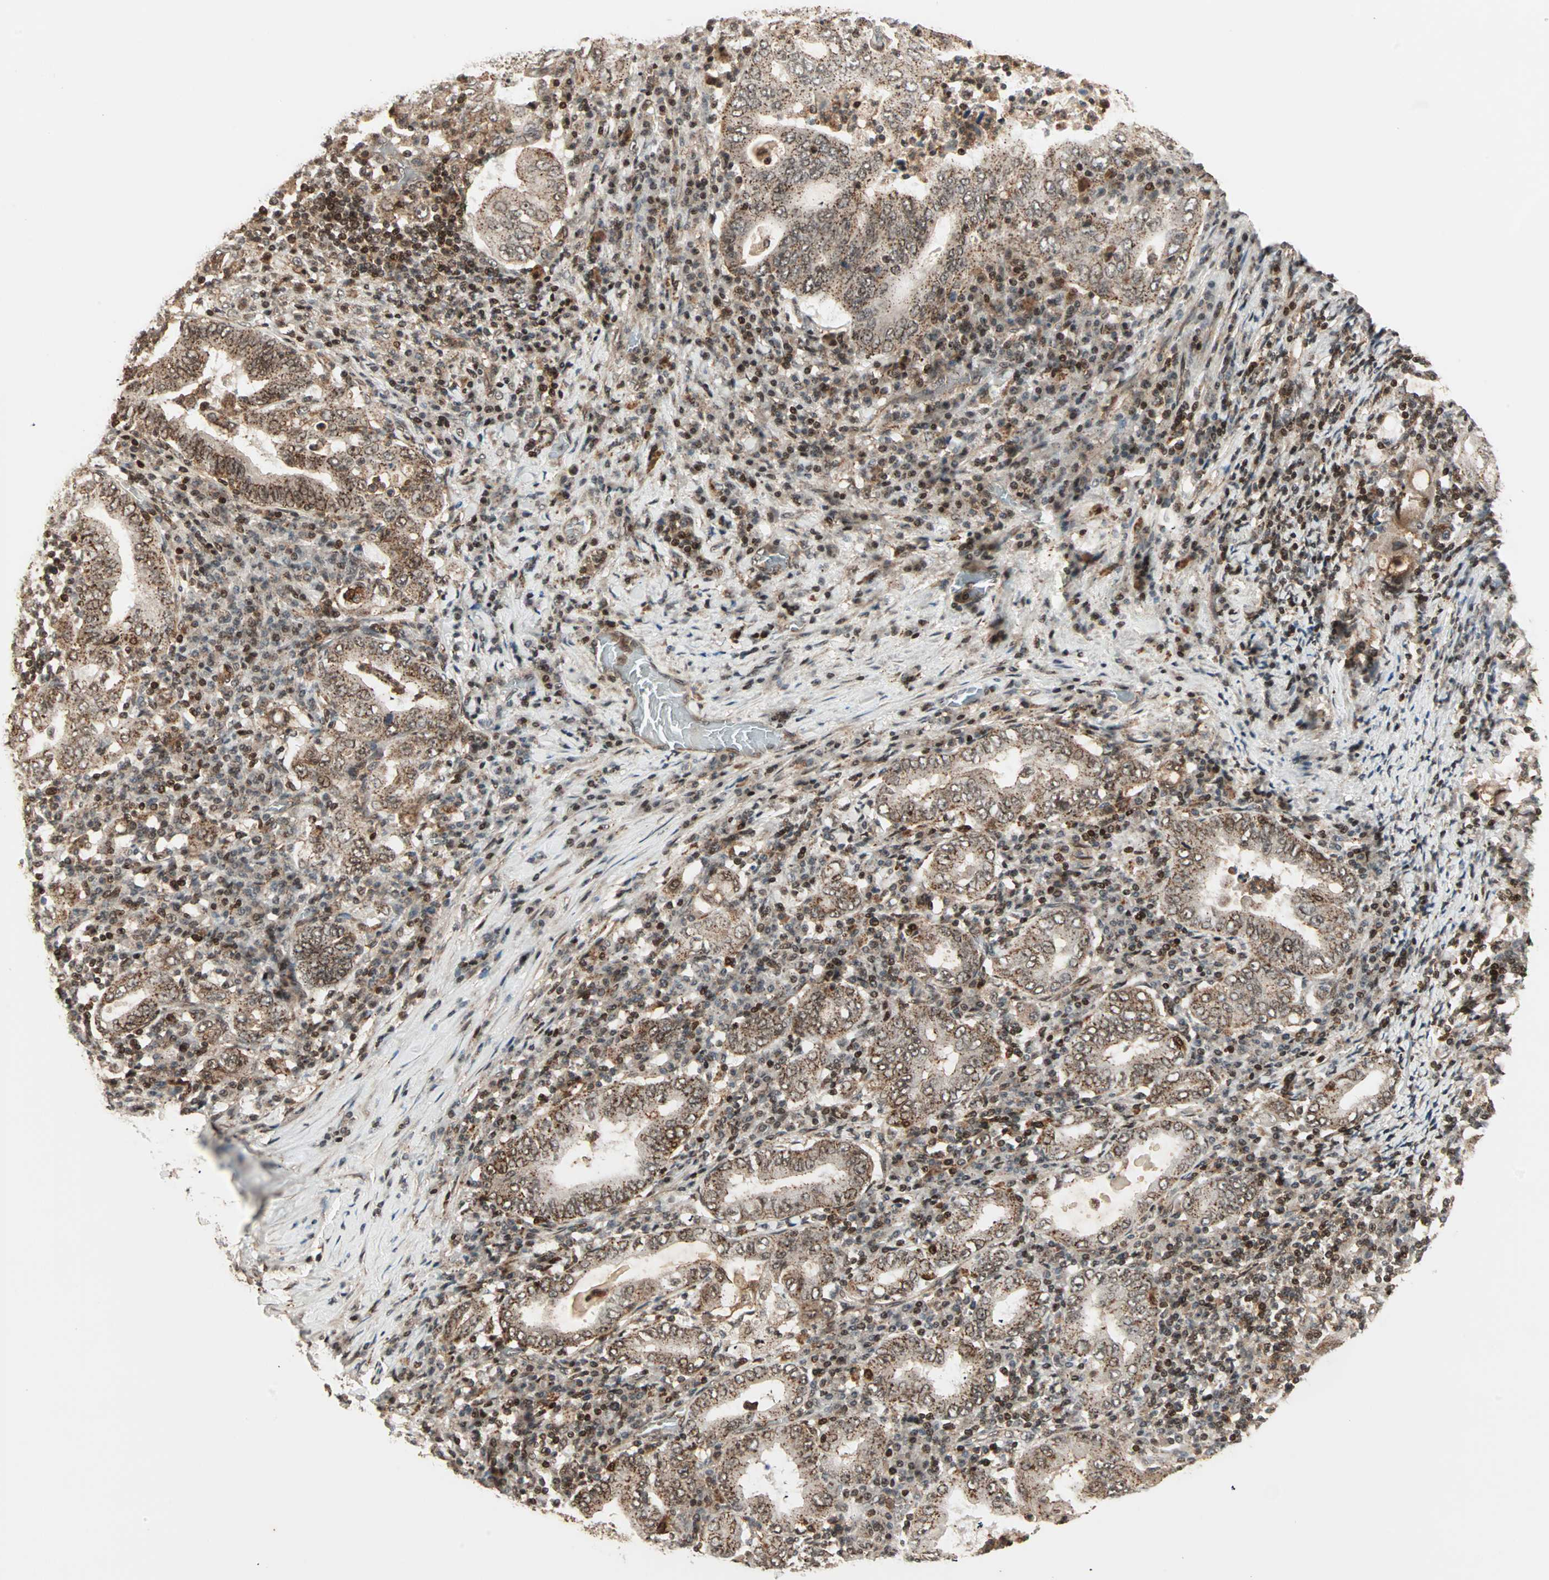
{"staining": {"intensity": "moderate", "quantity": ">75%", "location": "cytoplasmic/membranous,nuclear"}, "tissue": "stomach cancer", "cell_type": "Tumor cells", "image_type": "cancer", "snomed": [{"axis": "morphology", "description": "Normal tissue, NOS"}, {"axis": "morphology", "description": "Adenocarcinoma, NOS"}, {"axis": "topography", "description": "Esophagus"}, {"axis": "topography", "description": "Stomach, upper"}, {"axis": "topography", "description": "Peripheral nerve tissue"}], "caption": "About >75% of tumor cells in adenocarcinoma (stomach) exhibit moderate cytoplasmic/membranous and nuclear protein positivity as visualized by brown immunohistochemical staining.", "gene": "ZBED9", "patient": {"sex": "male", "age": 62}}